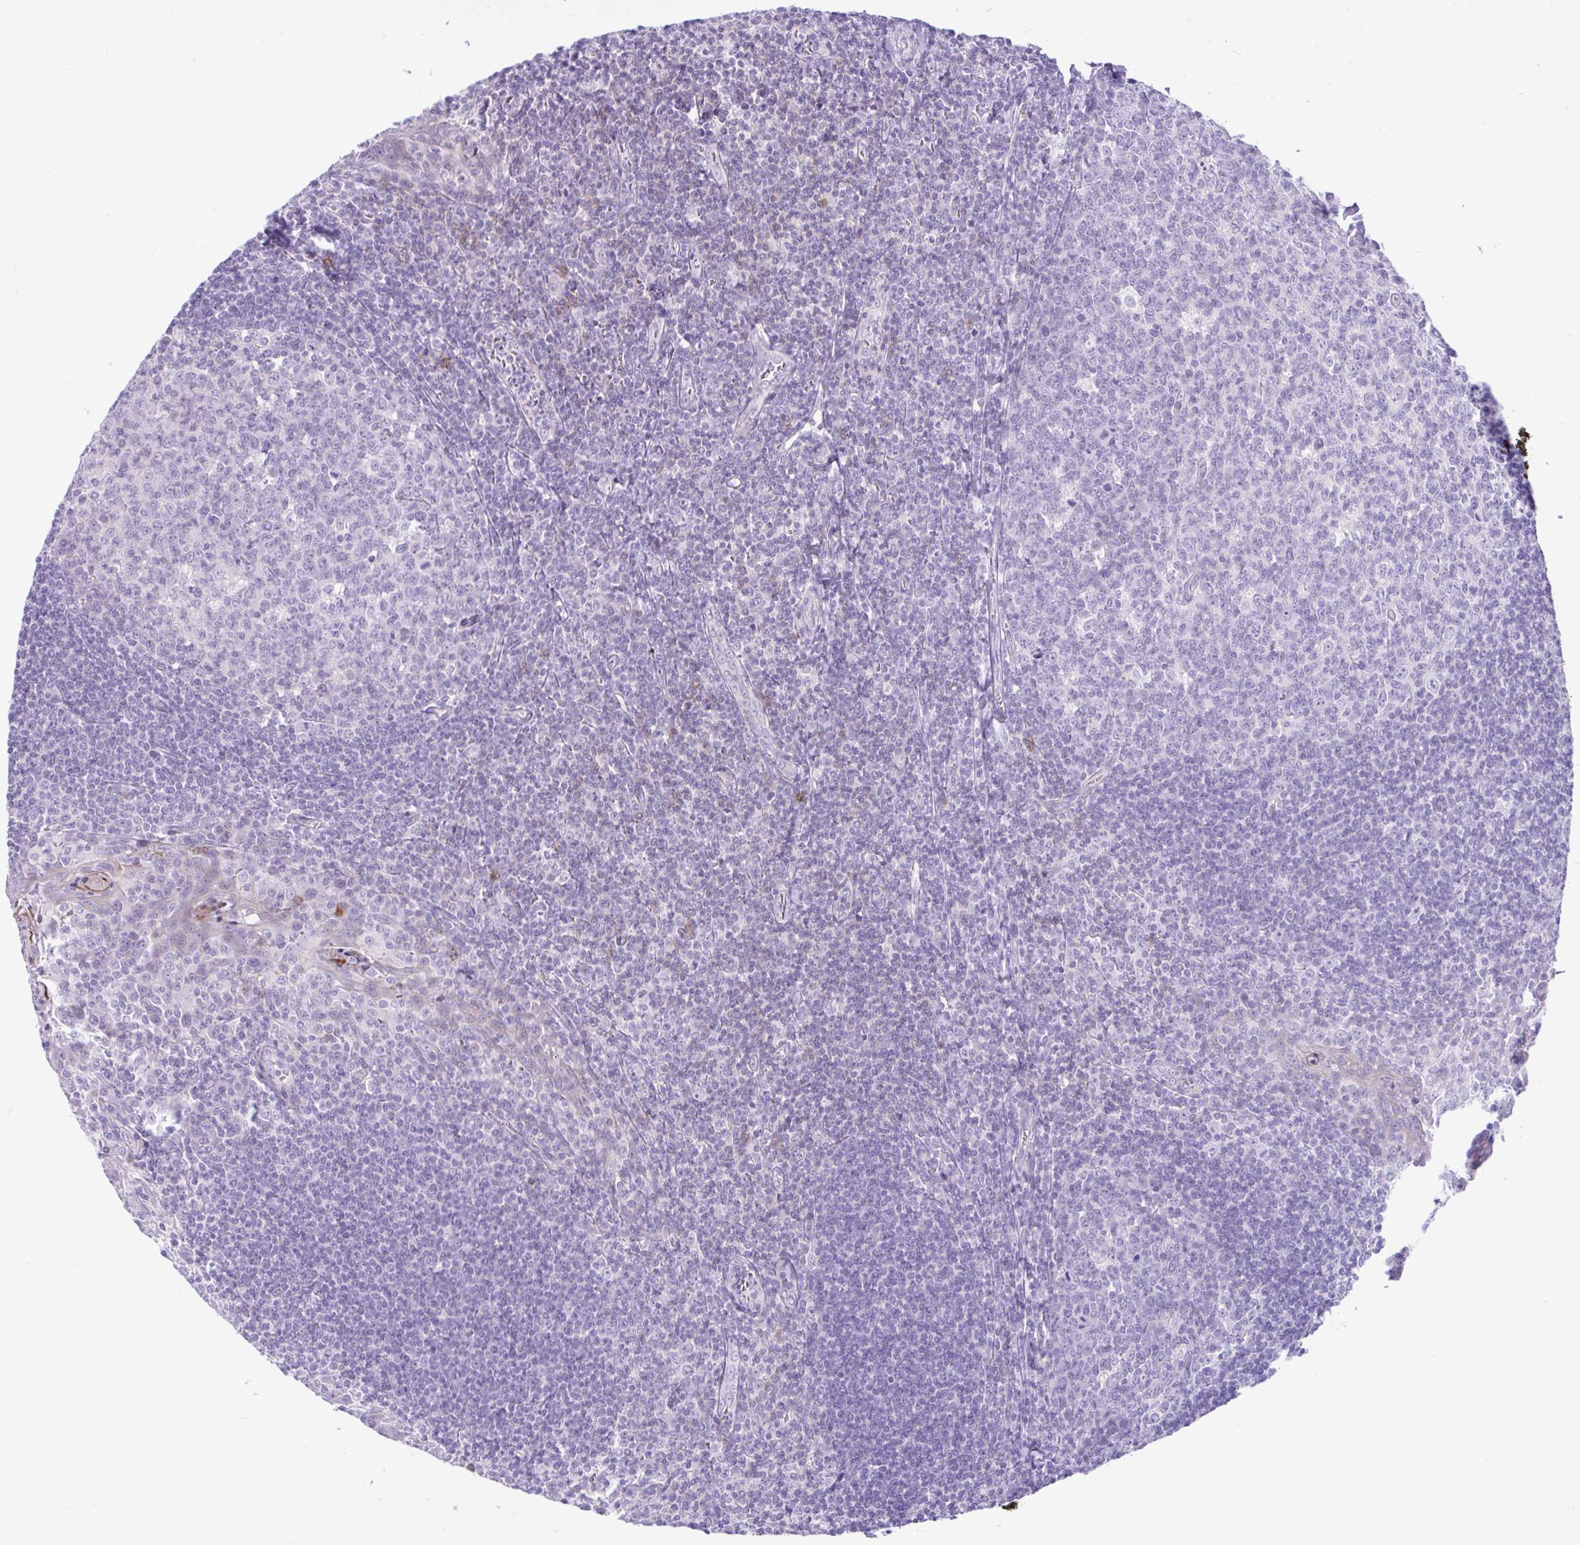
{"staining": {"intensity": "negative", "quantity": "none", "location": "none"}, "tissue": "tonsil", "cell_type": "Germinal center cells", "image_type": "normal", "snomed": [{"axis": "morphology", "description": "Normal tissue, NOS"}, {"axis": "topography", "description": "Tonsil"}], "caption": "Immunohistochemistry micrograph of normal human tonsil stained for a protein (brown), which displays no expression in germinal center cells.", "gene": "ZNF101", "patient": {"sex": "male", "age": 27}}